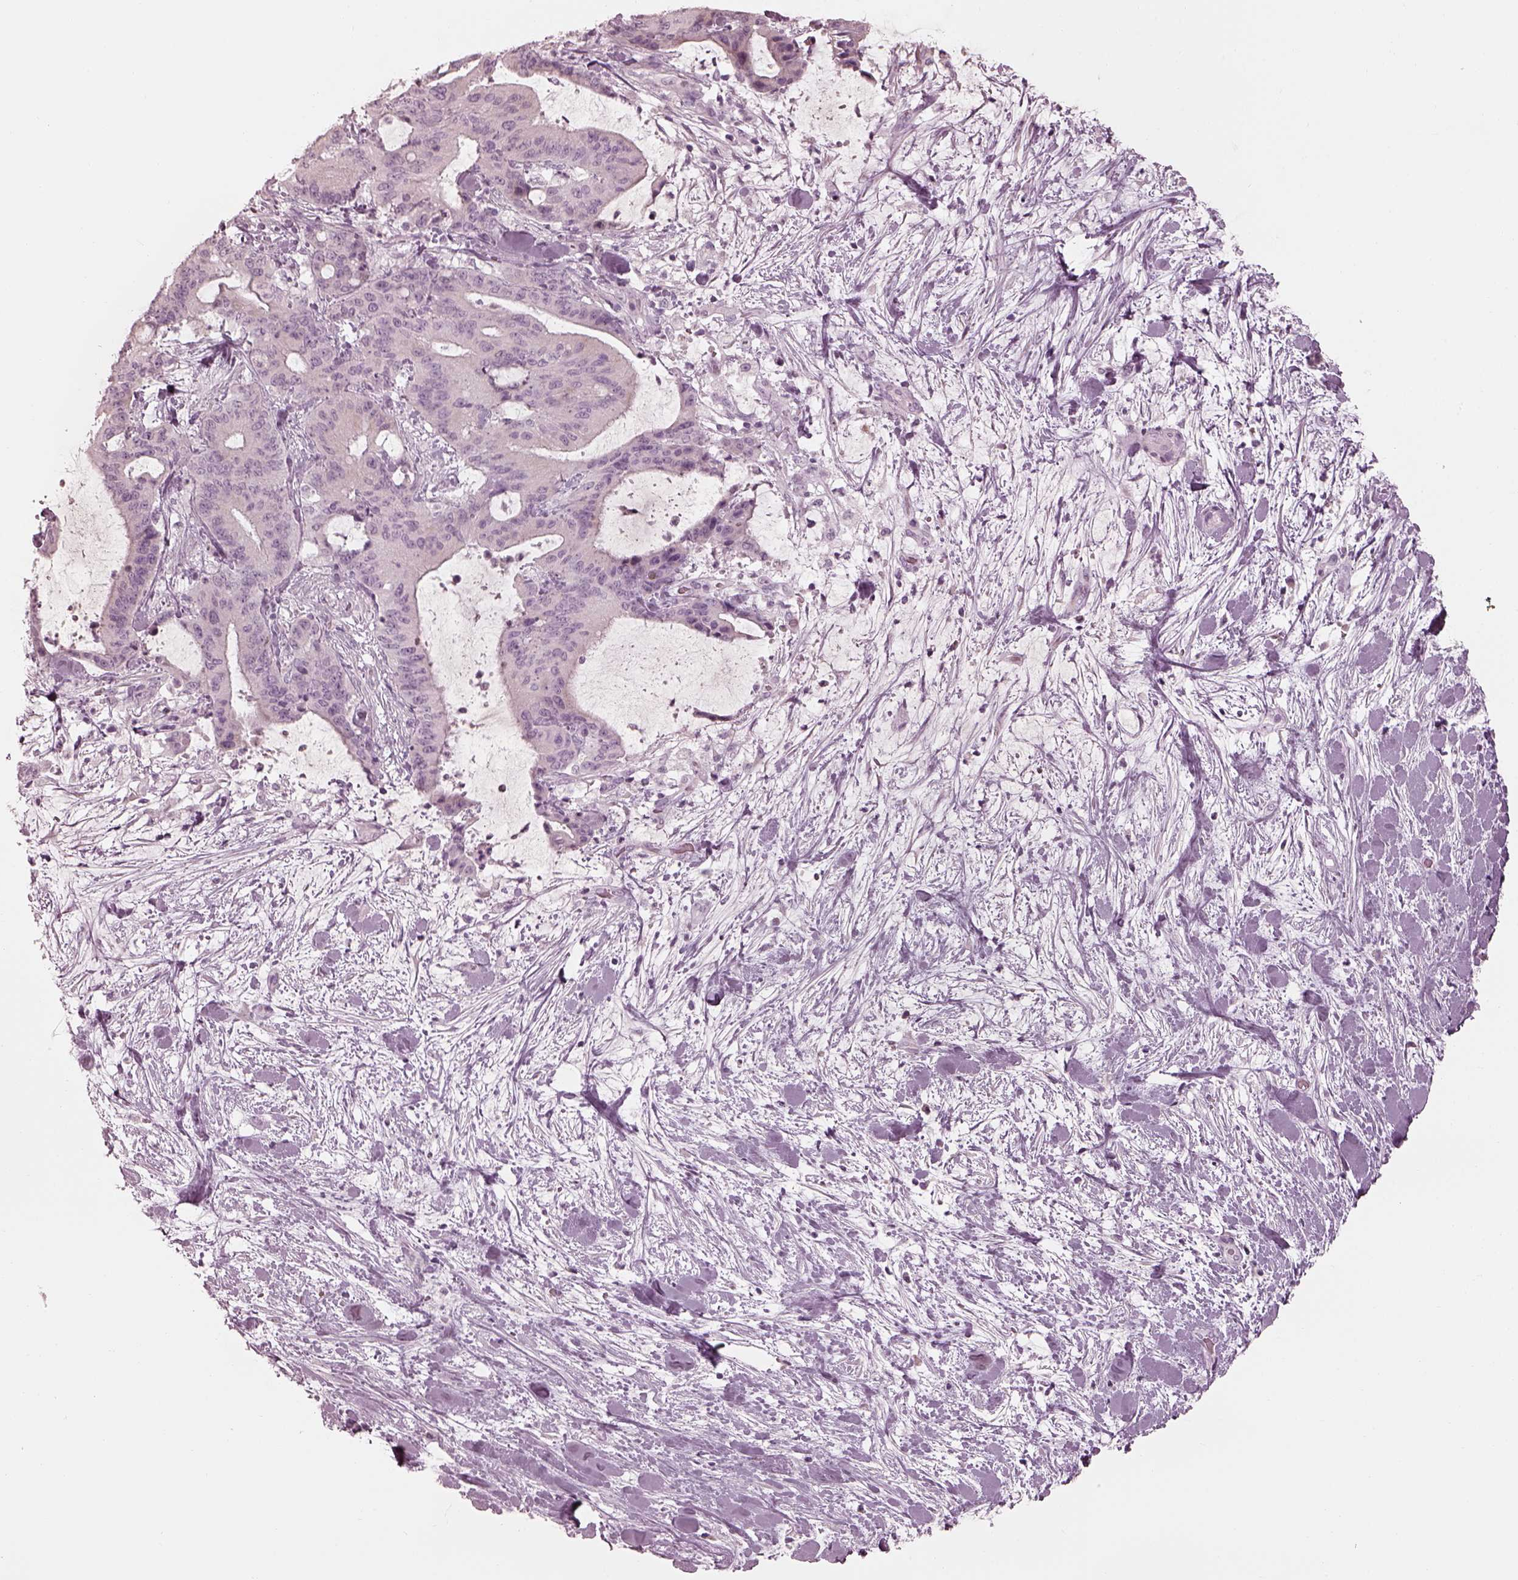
{"staining": {"intensity": "negative", "quantity": "none", "location": "none"}, "tissue": "liver cancer", "cell_type": "Tumor cells", "image_type": "cancer", "snomed": [{"axis": "morphology", "description": "Cholangiocarcinoma"}, {"axis": "topography", "description": "Liver"}], "caption": "IHC histopathology image of neoplastic tissue: human liver cholangiocarcinoma stained with DAB (3,3'-diaminobenzidine) demonstrates no significant protein positivity in tumor cells.", "gene": "SAXO2", "patient": {"sex": "female", "age": 73}}